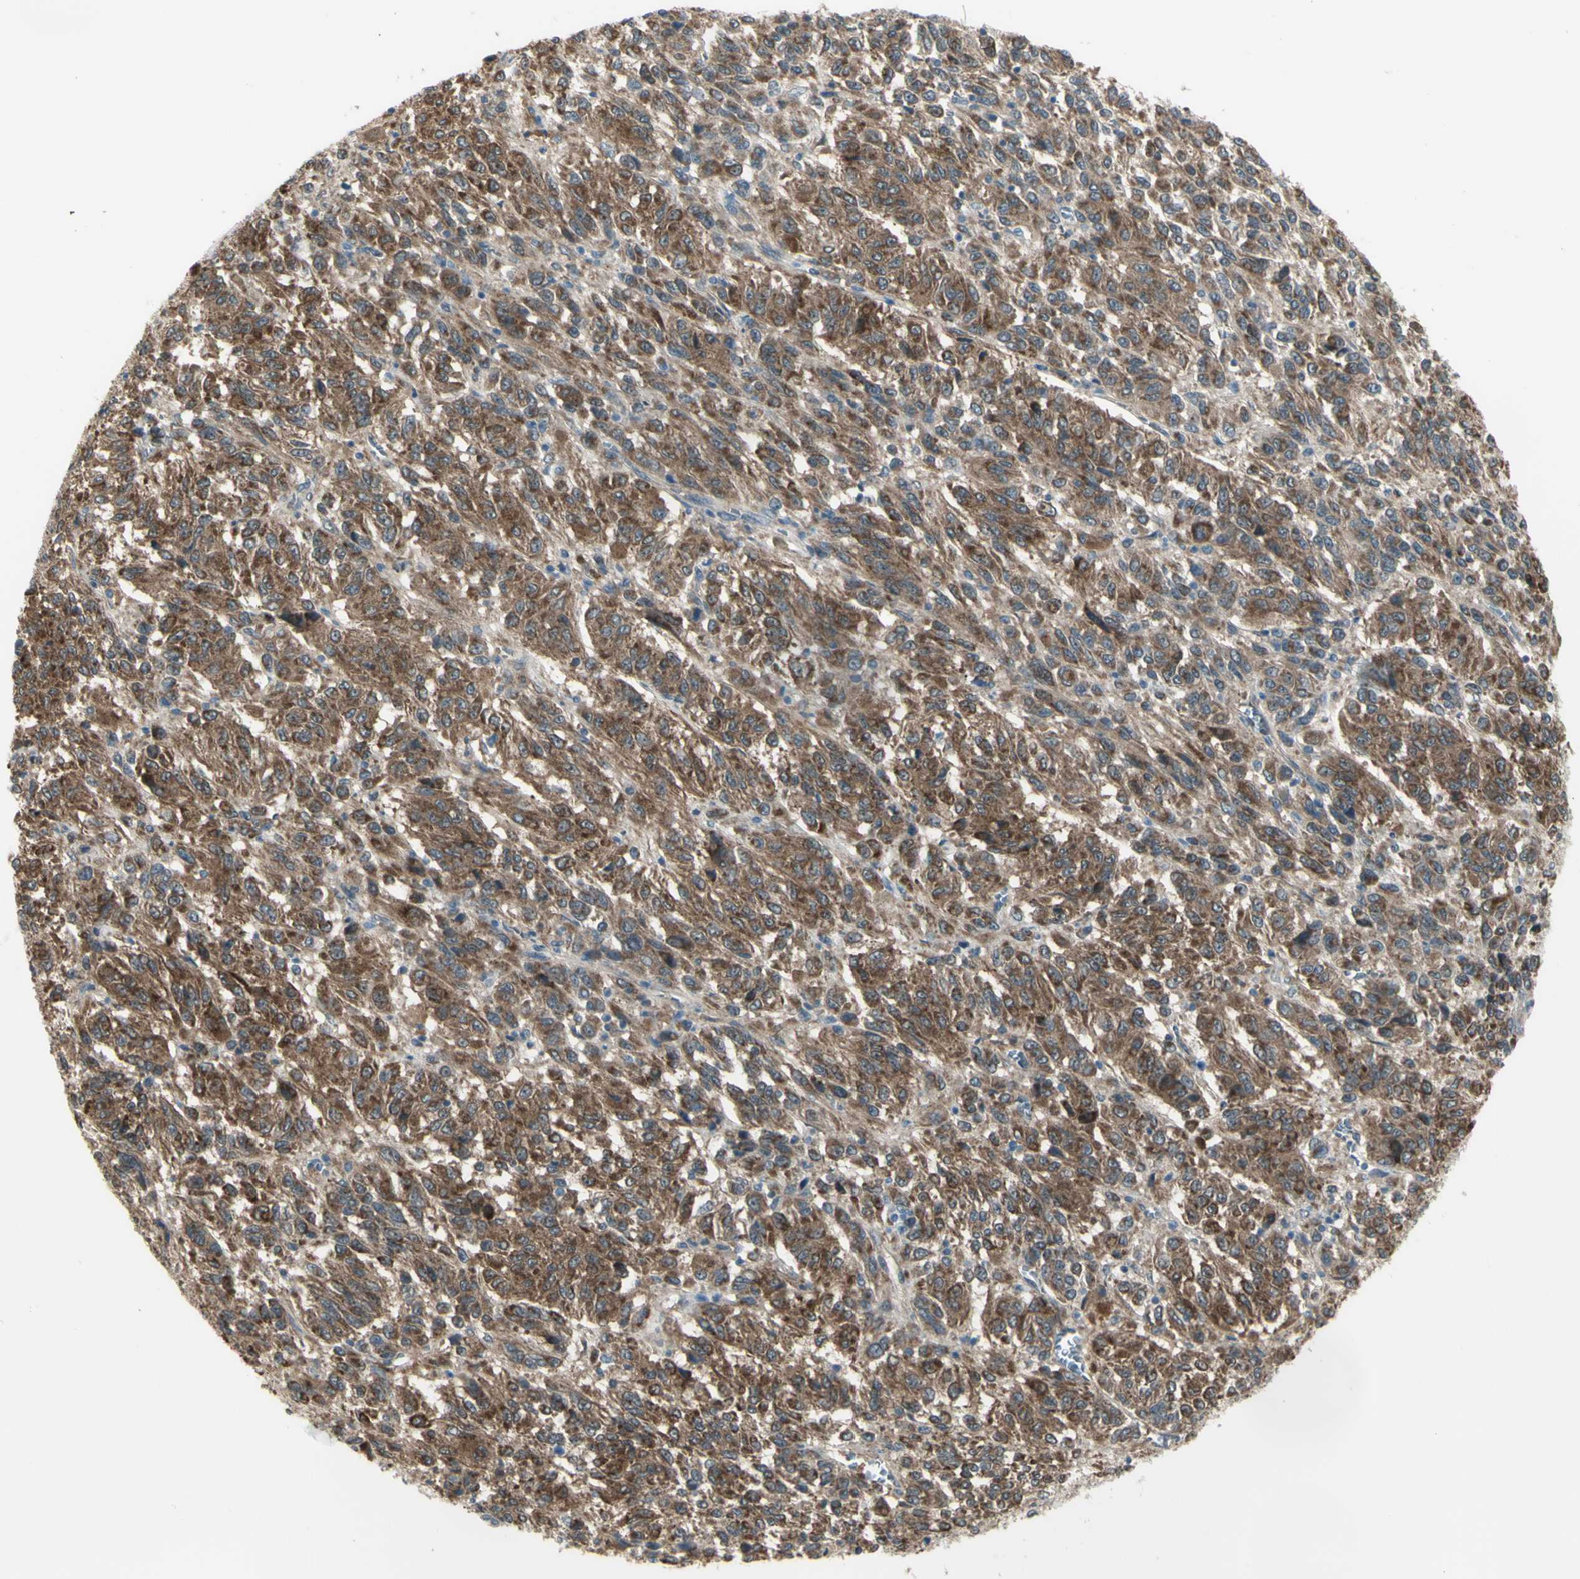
{"staining": {"intensity": "moderate", "quantity": "25%-75%", "location": "cytoplasmic/membranous"}, "tissue": "melanoma", "cell_type": "Tumor cells", "image_type": "cancer", "snomed": [{"axis": "morphology", "description": "Malignant melanoma, Metastatic site"}, {"axis": "topography", "description": "Lung"}], "caption": "This histopathology image shows melanoma stained with IHC to label a protein in brown. The cytoplasmic/membranous of tumor cells show moderate positivity for the protein. Nuclei are counter-stained blue.", "gene": "NAXD", "patient": {"sex": "male", "age": 64}}